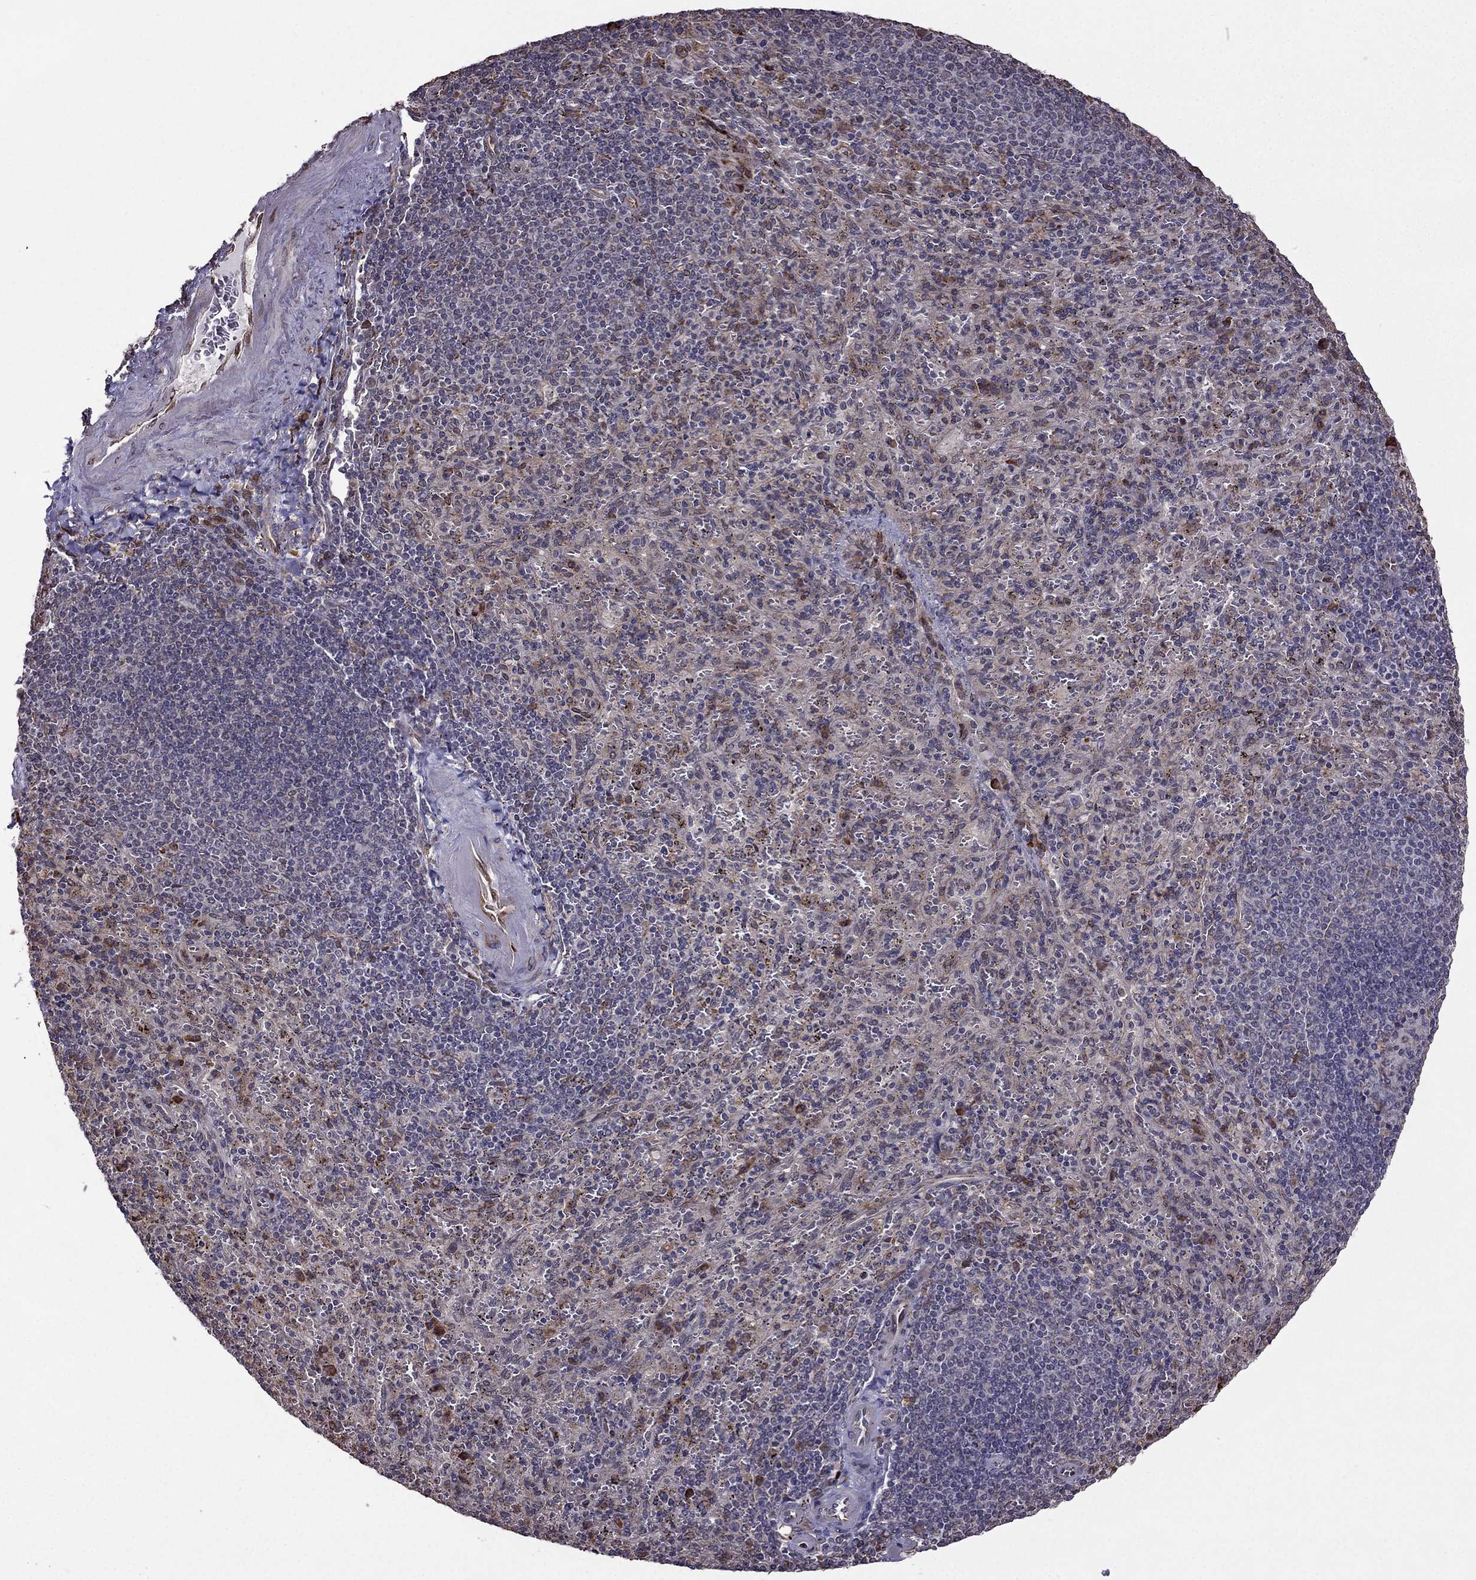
{"staining": {"intensity": "moderate", "quantity": "<25%", "location": "cytoplasmic/membranous"}, "tissue": "spleen", "cell_type": "Cells in red pulp", "image_type": "normal", "snomed": [{"axis": "morphology", "description": "Normal tissue, NOS"}, {"axis": "topography", "description": "Spleen"}], "caption": "Protein staining by immunohistochemistry (IHC) shows moderate cytoplasmic/membranous positivity in about <25% of cells in red pulp in benign spleen. (Stains: DAB (3,3'-diaminobenzidine) in brown, nuclei in blue, Microscopy: brightfield microscopy at high magnification).", "gene": "IKBIP", "patient": {"sex": "male", "age": 57}}